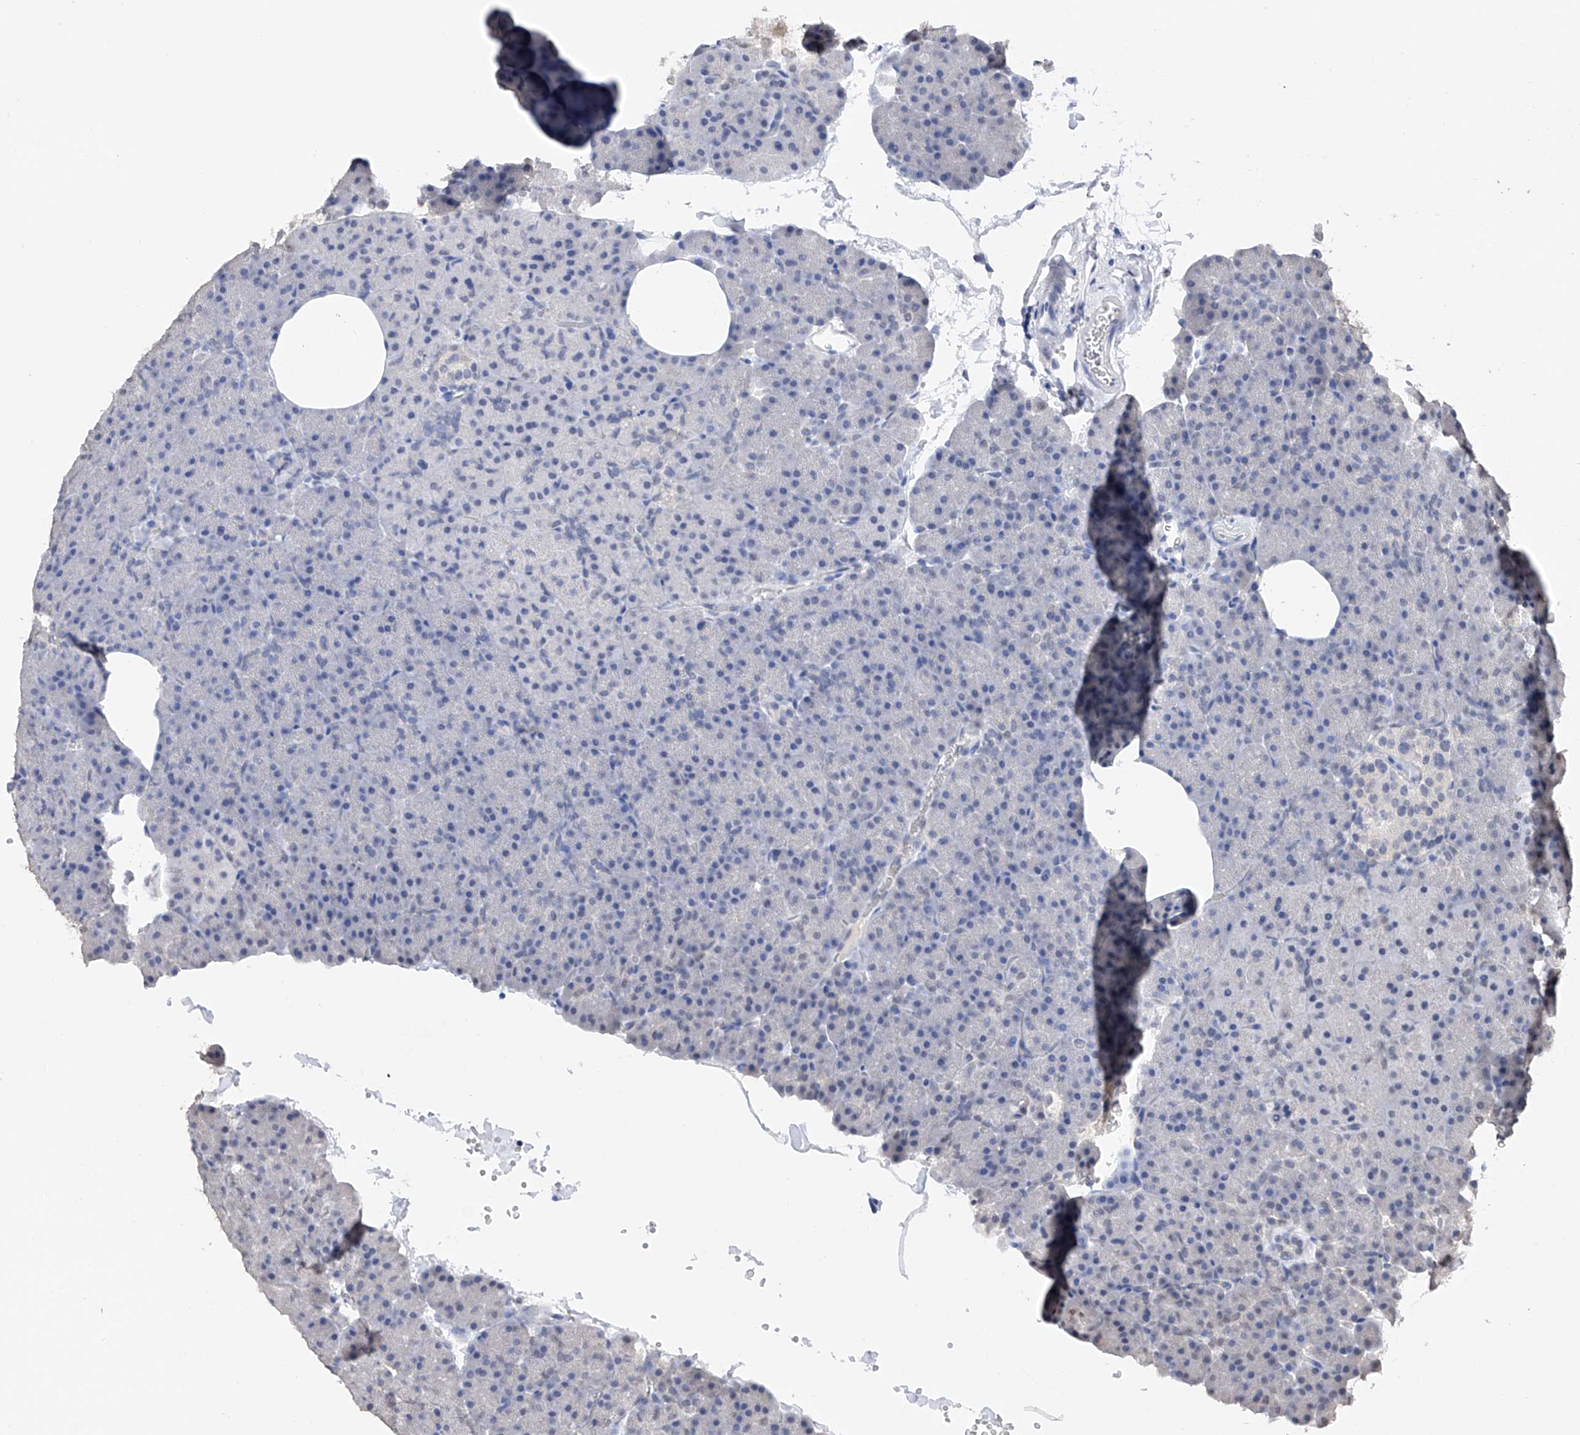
{"staining": {"intensity": "negative", "quantity": "none", "location": "none"}, "tissue": "pancreas", "cell_type": "Exocrine glandular cells", "image_type": "normal", "snomed": [{"axis": "morphology", "description": "Normal tissue, NOS"}, {"axis": "morphology", "description": "Carcinoid, malignant, NOS"}, {"axis": "topography", "description": "Pancreas"}], "caption": "A histopathology image of pancreas stained for a protein exhibits no brown staining in exocrine glandular cells. The staining is performed using DAB (3,3'-diaminobenzidine) brown chromogen with nuclei counter-stained in using hematoxylin.", "gene": "DMAP1", "patient": {"sex": "female", "age": 35}}